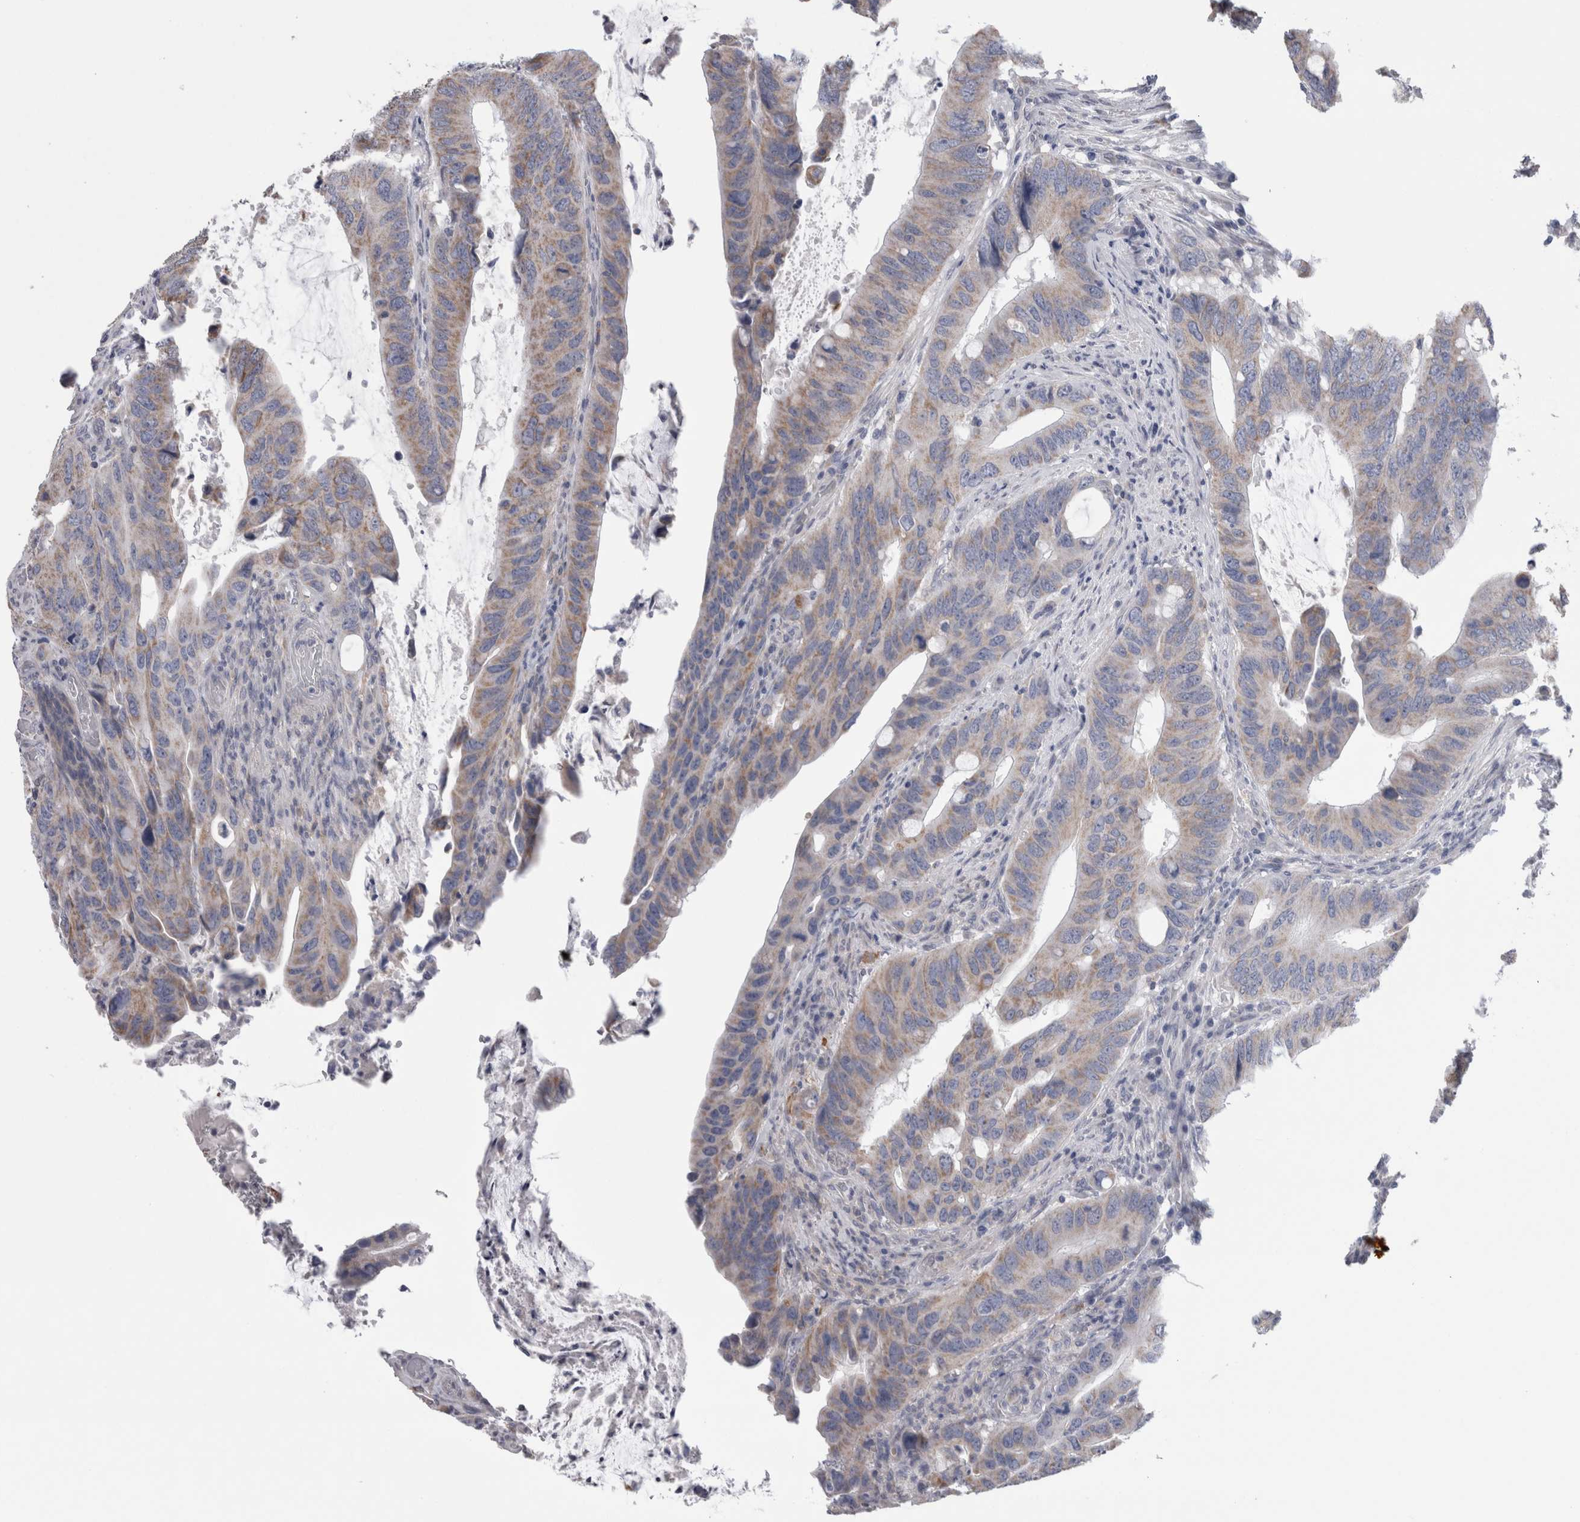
{"staining": {"intensity": "weak", "quantity": ">75%", "location": "cytoplasmic/membranous"}, "tissue": "colorectal cancer", "cell_type": "Tumor cells", "image_type": "cancer", "snomed": [{"axis": "morphology", "description": "Adenocarcinoma, NOS"}, {"axis": "topography", "description": "Colon"}], "caption": "This is a photomicrograph of immunohistochemistry (IHC) staining of adenocarcinoma (colorectal), which shows weak staining in the cytoplasmic/membranous of tumor cells.", "gene": "GDAP1", "patient": {"sex": "male", "age": 71}}